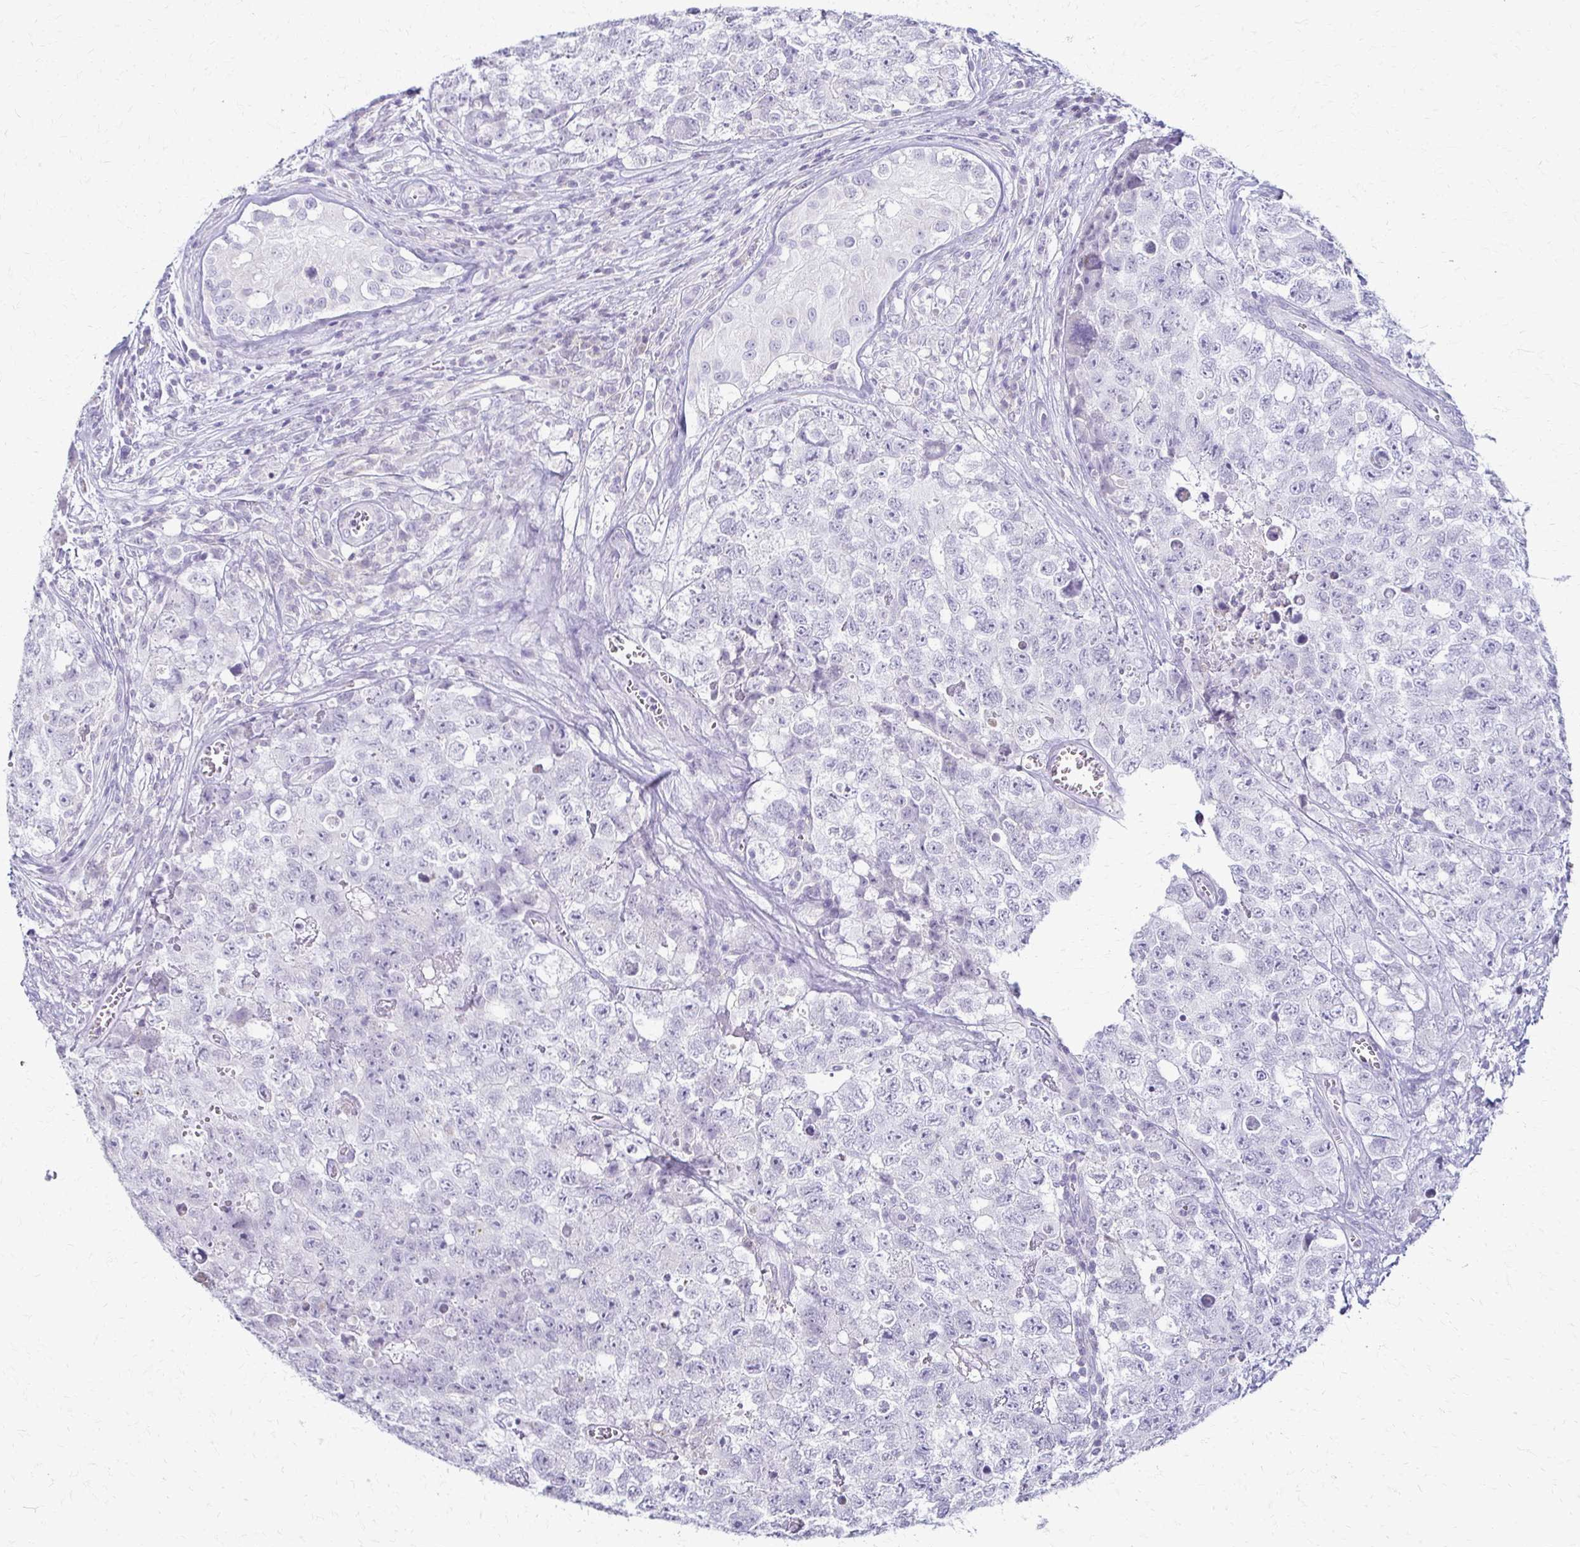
{"staining": {"intensity": "negative", "quantity": "none", "location": "none"}, "tissue": "testis cancer", "cell_type": "Tumor cells", "image_type": "cancer", "snomed": [{"axis": "morphology", "description": "Carcinoma, Embryonal, NOS"}, {"axis": "topography", "description": "Testis"}], "caption": "Tumor cells are negative for protein expression in human testis embryonal carcinoma.", "gene": "FCGR2B", "patient": {"sex": "male", "age": 18}}